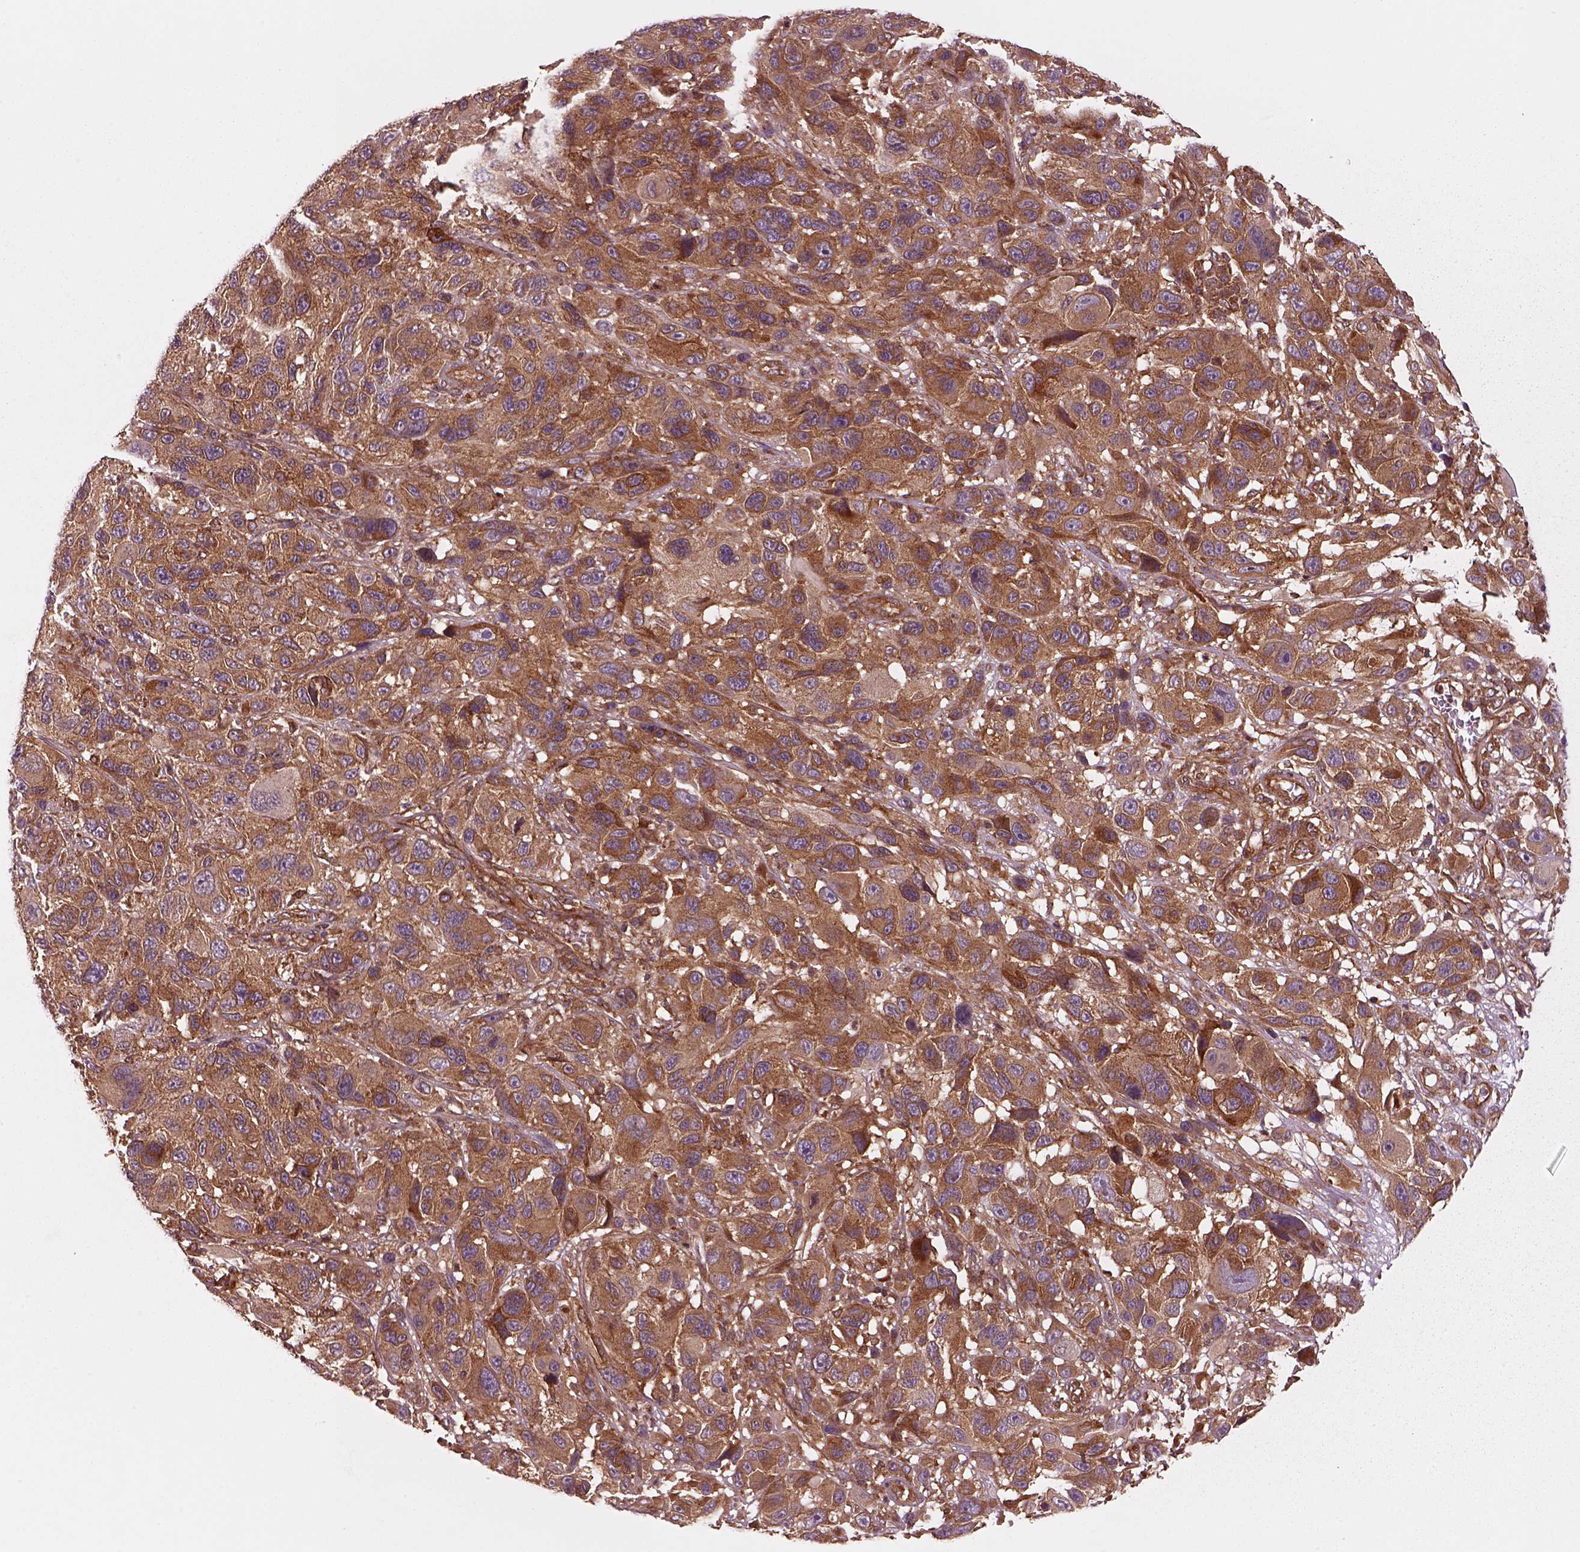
{"staining": {"intensity": "strong", "quantity": "25%-75%", "location": "cytoplasmic/membranous"}, "tissue": "melanoma", "cell_type": "Tumor cells", "image_type": "cancer", "snomed": [{"axis": "morphology", "description": "Malignant melanoma, NOS"}, {"axis": "topography", "description": "Skin"}], "caption": "High-magnification brightfield microscopy of malignant melanoma stained with DAB (brown) and counterstained with hematoxylin (blue). tumor cells exhibit strong cytoplasmic/membranous expression is seen in about25%-75% of cells.", "gene": "WASHC2A", "patient": {"sex": "male", "age": 53}}